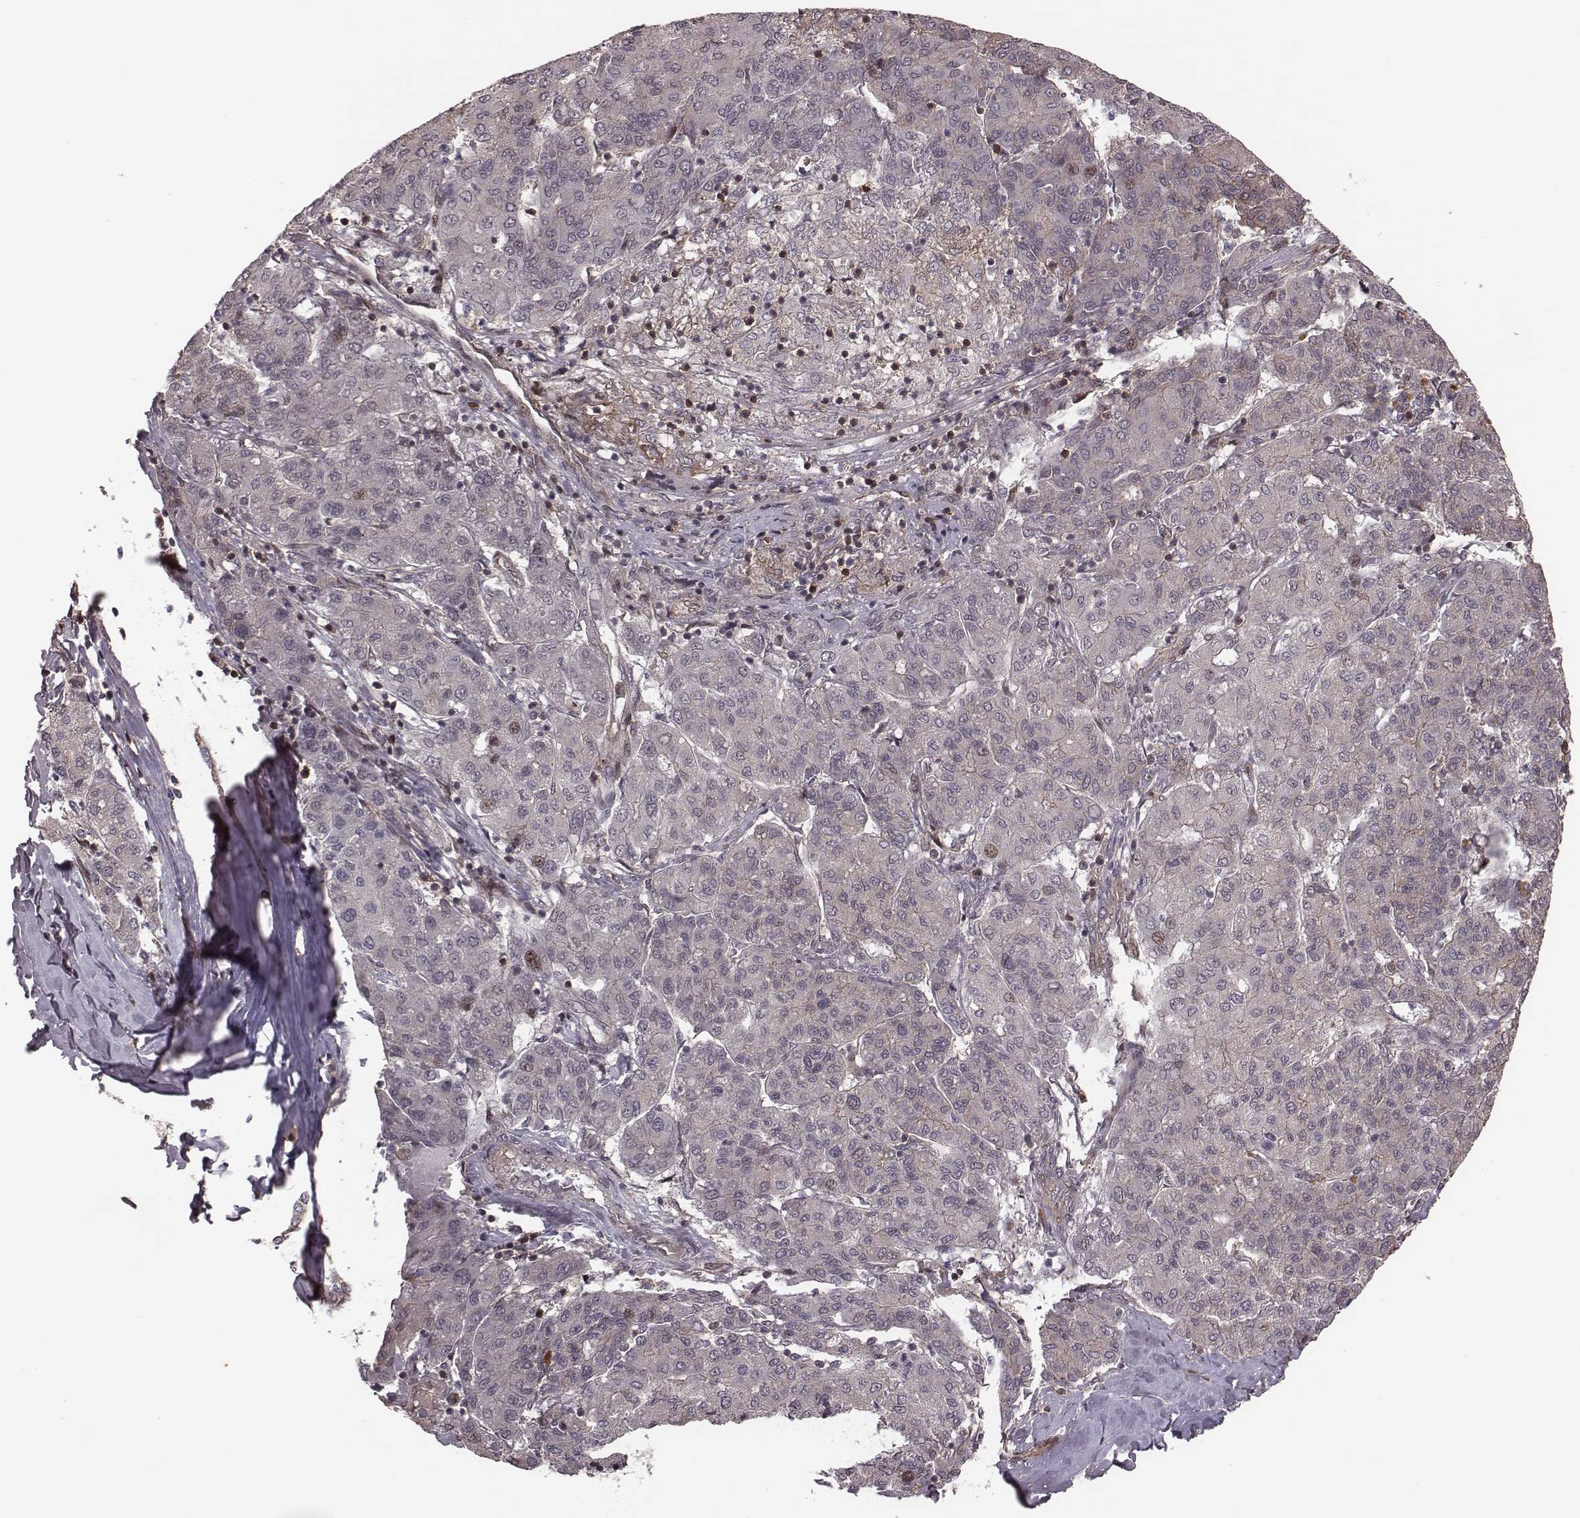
{"staining": {"intensity": "weak", "quantity": "<25%", "location": "cytoplasmic/membranous"}, "tissue": "liver cancer", "cell_type": "Tumor cells", "image_type": "cancer", "snomed": [{"axis": "morphology", "description": "Carcinoma, Hepatocellular, NOS"}, {"axis": "topography", "description": "Liver"}], "caption": "Immunohistochemistry (IHC) image of liver cancer stained for a protein (brown), which displays no expression in tumor cells.", "gene": "RPL3", "patient": {"sex": "male", "age": 65}}